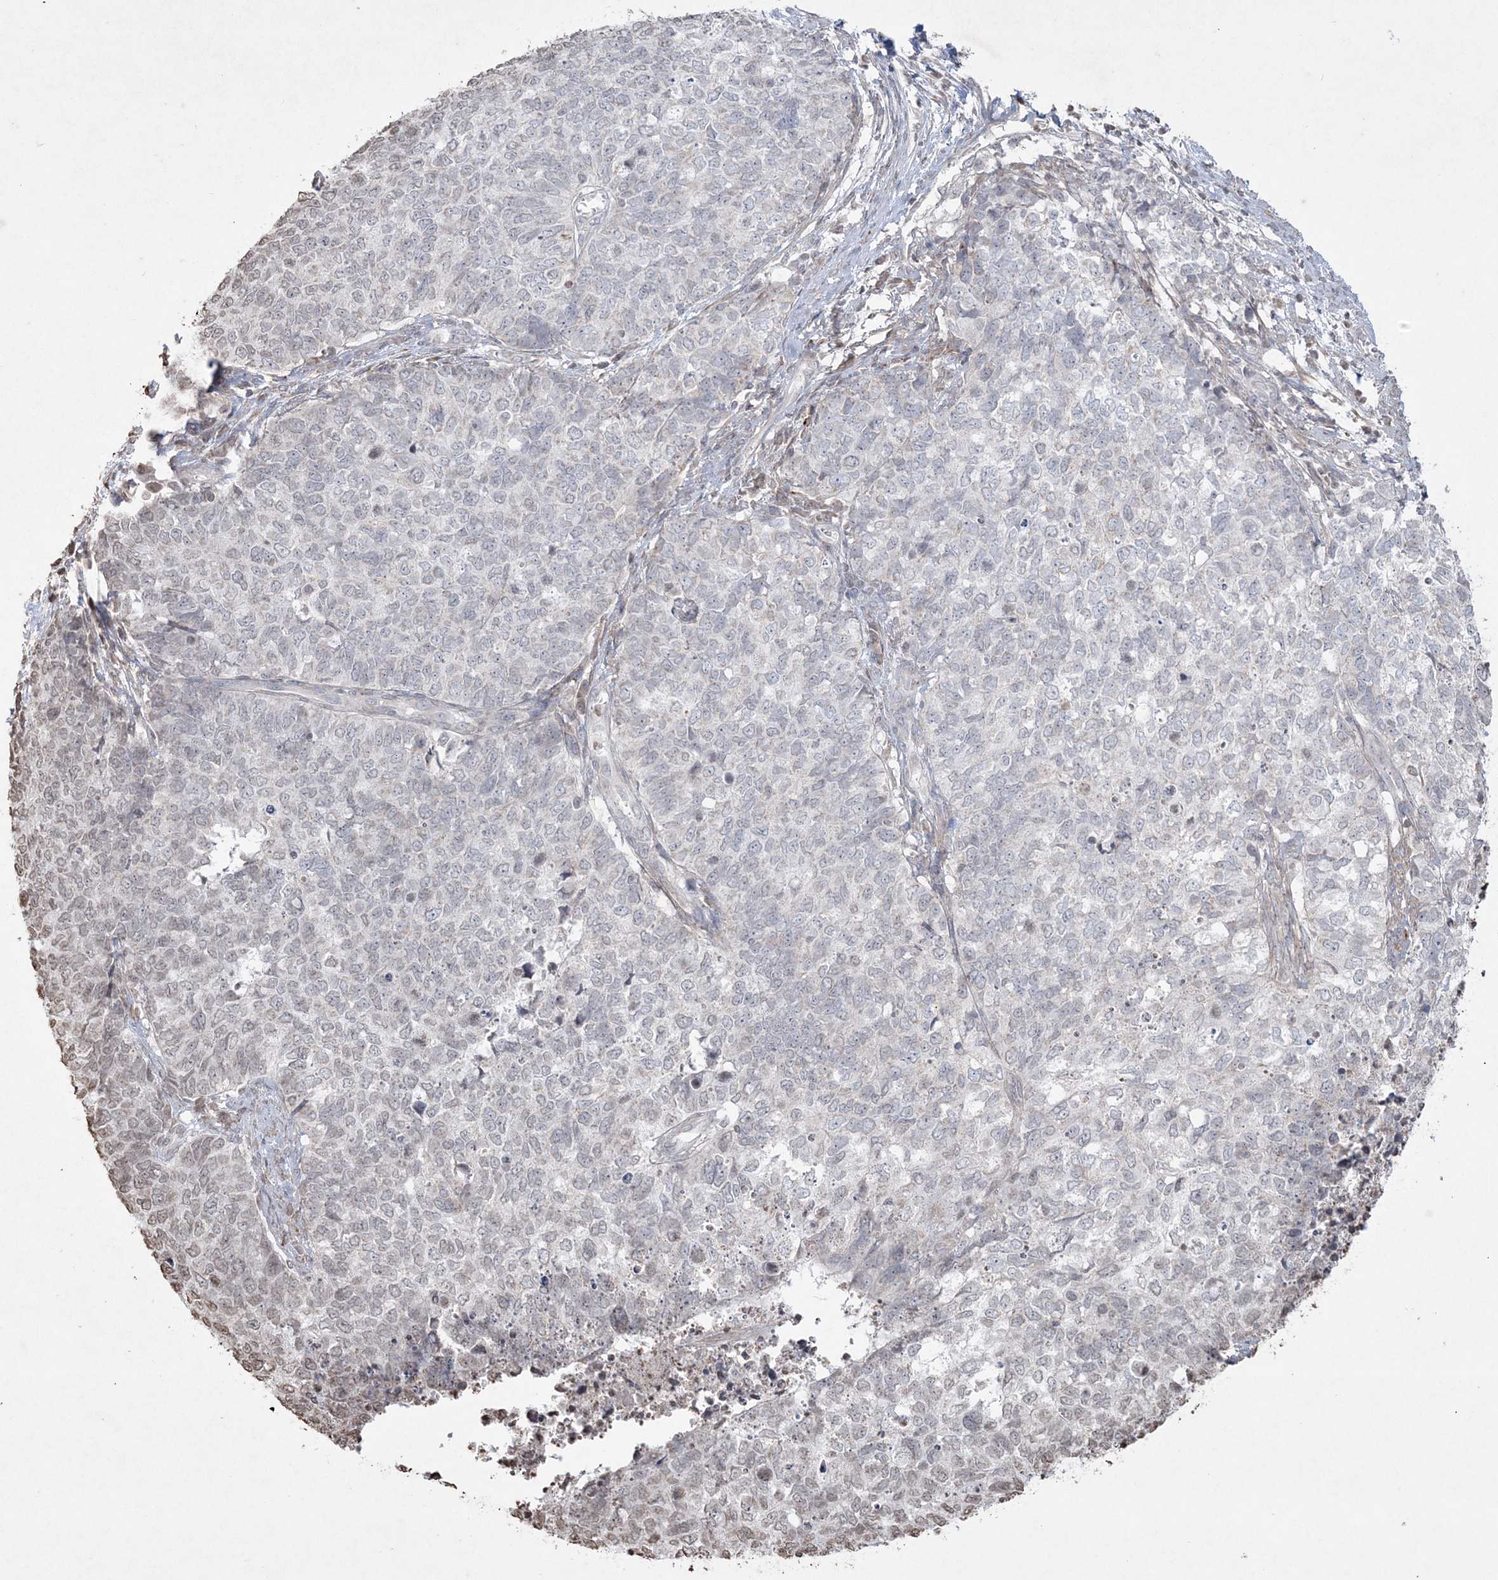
{"staining": {"intensity": "negative", "quantity": "none", "location": "none"}, "tissue": "cervical cancer", "cell_type": "Tumor cells", "image_type": "cancer", "snomed": [{"axis": "morphology", "description": "Squamous cell carcinoma, NOS"}, {"axis": "topography", "description": "Cervix"}], "caption": "The immunohistochemistry histopathology image has no significant staining in tumor cells of squamous cell carcinoma (cervical) tissue.", "gene": "TTC7A", "patient": {"sex": "female", "age": 63}}